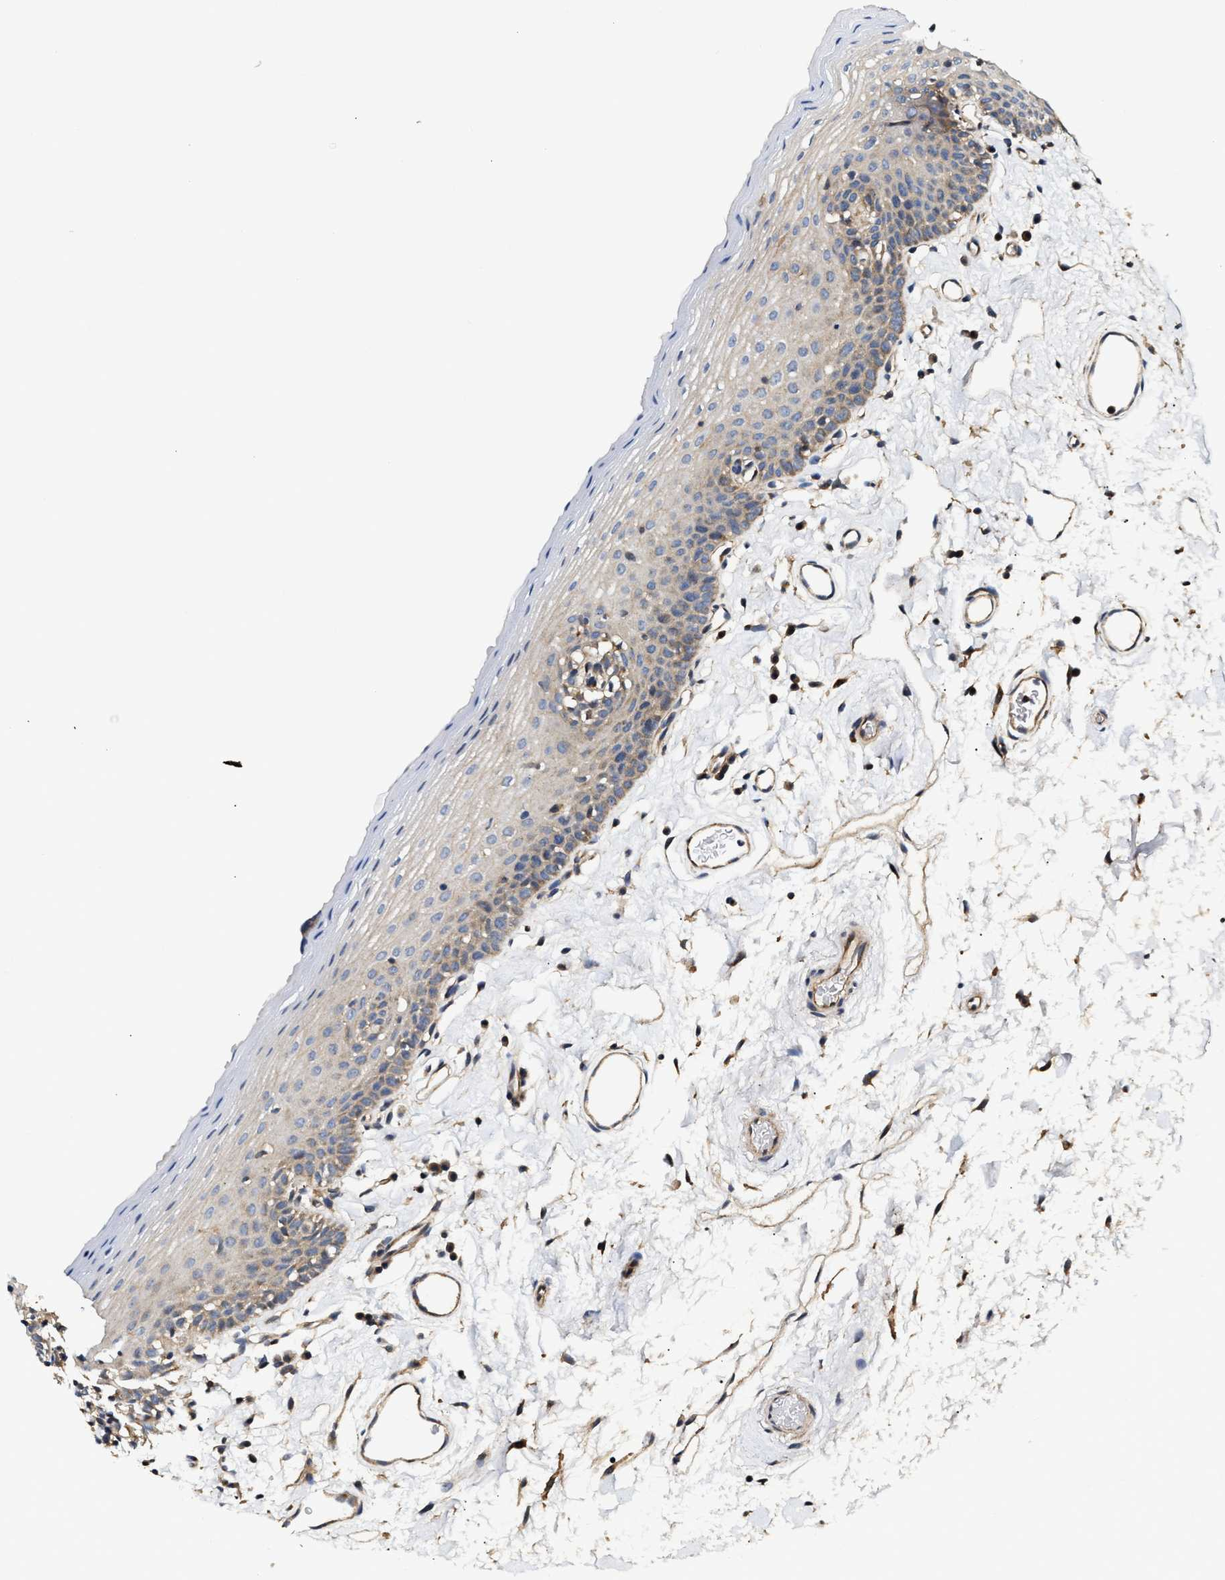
{"staining": {"intensity": "weak", "quantity": "<25%", "location": "cytoplasmic/membranous"}, "tissue": "oral mucosa", "cell_type": "Squamous epithelial cells", "image_type": "normal", "snomed": [{"axis": "morphology", "description": "Normal tissue, NOS"}, {"axis": "topography", "description": "Oral tissue"}], "caption": "Benign oral mucosa was stained to show a protein in brown. There is no significant positivity in squamous epithelial cells. (Stains: DAB immunohistochemistry with hematoxylin counter stain, Microscopy: brightfield microscopy at high magnification).", "gene": "TEX2", "patient": {"sex": "male", "age": 66}}